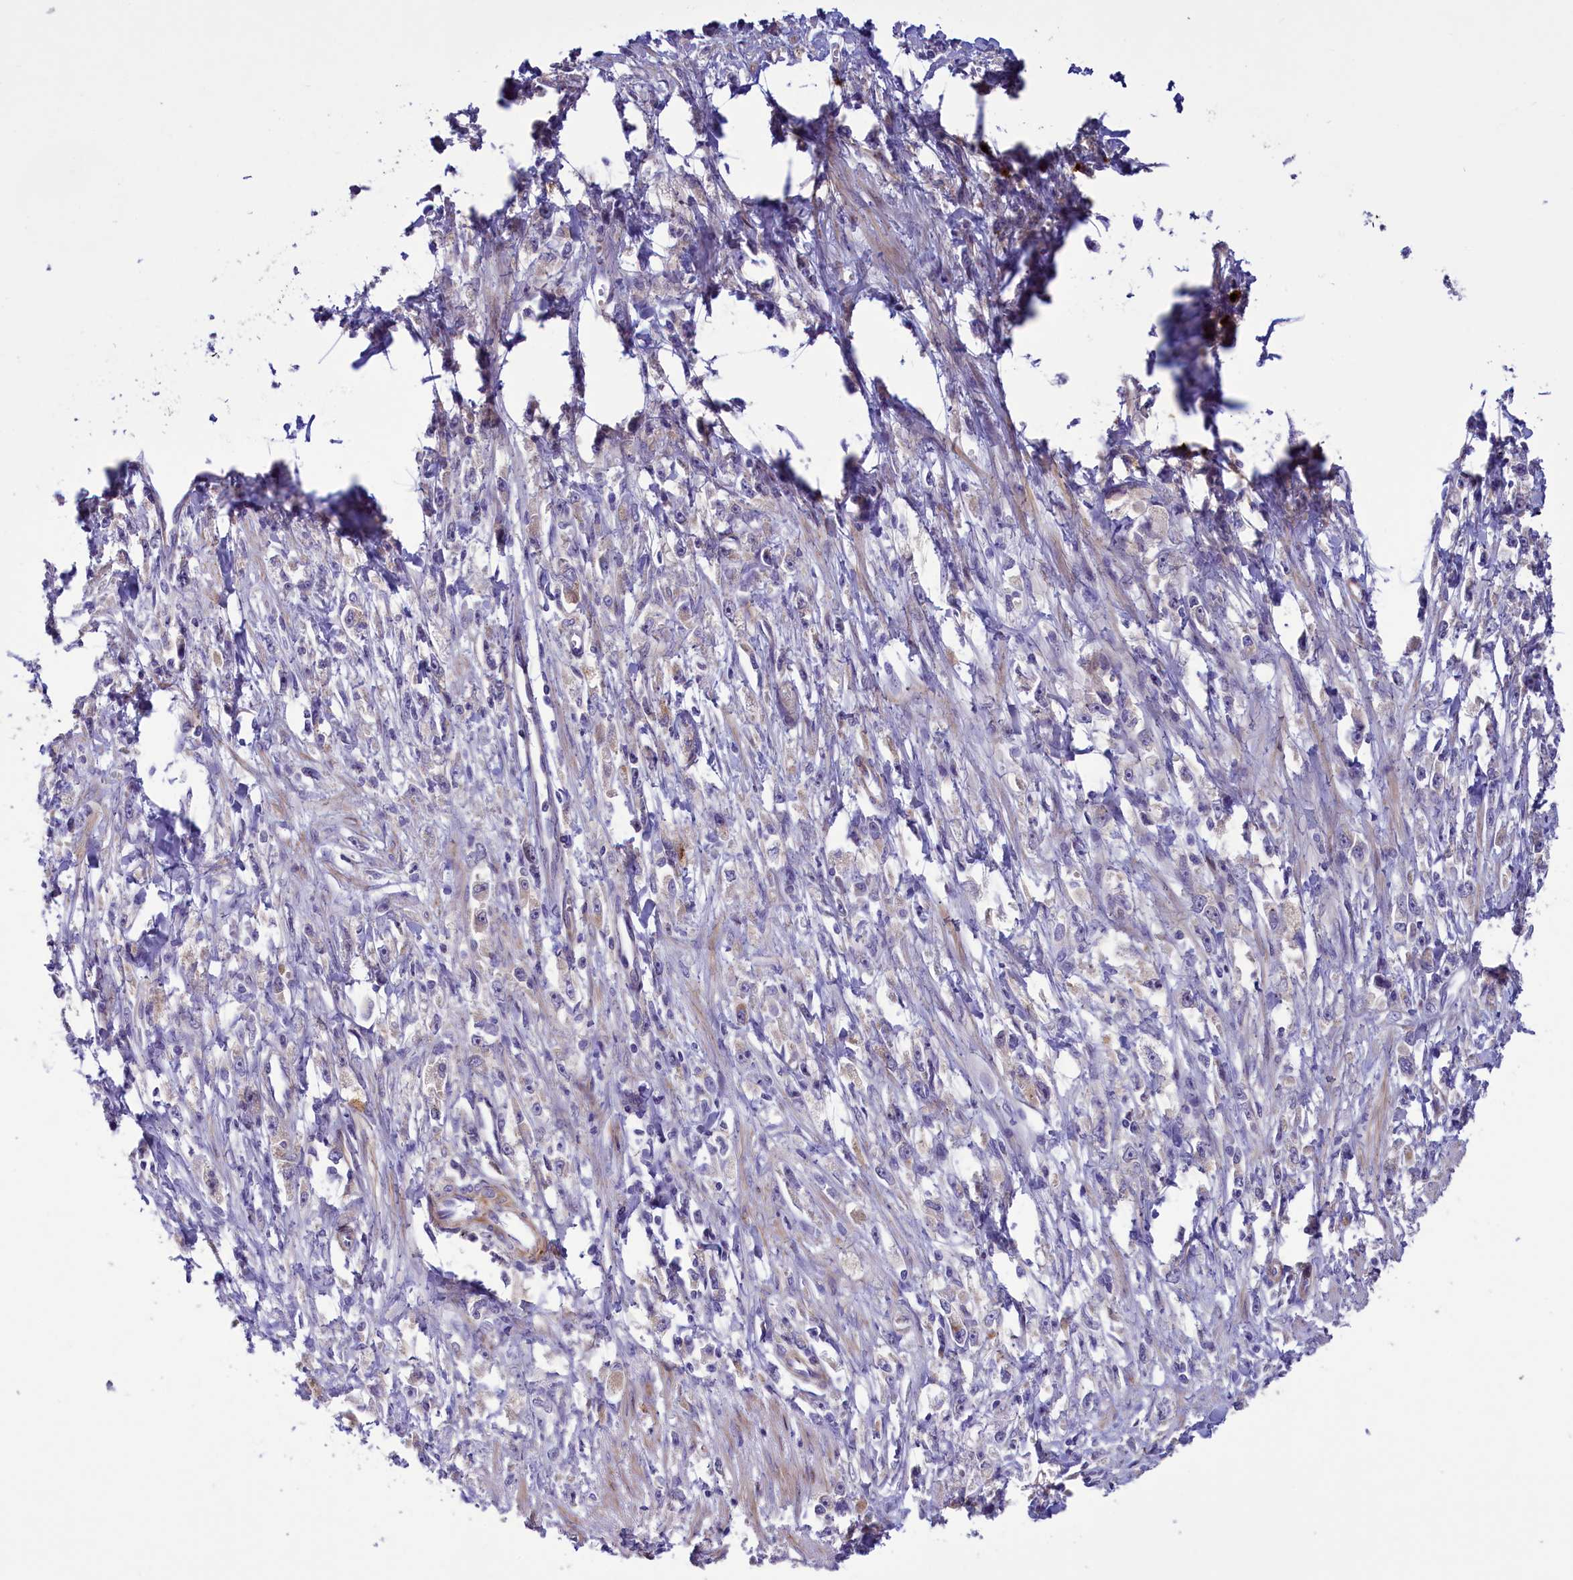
{"staining": {"intensity": "negative", "quantity": "none", "location": "none"}, "tissue": "stomach cancer", "cell_type": "Tumor cells", "image_type": "cancer", "snomed": [{"axis": "morphology", "description": "Adenocarcinoma, NOS"}, {"axis": "topography", "description": "Stomach"}], "caption": "A photomicrograph of human stomach cancer (adenocarcinoma) is negative for staining in tumor cells.", "gene": "LOXL1", "patient": {"sex": "female", "age": 59}}